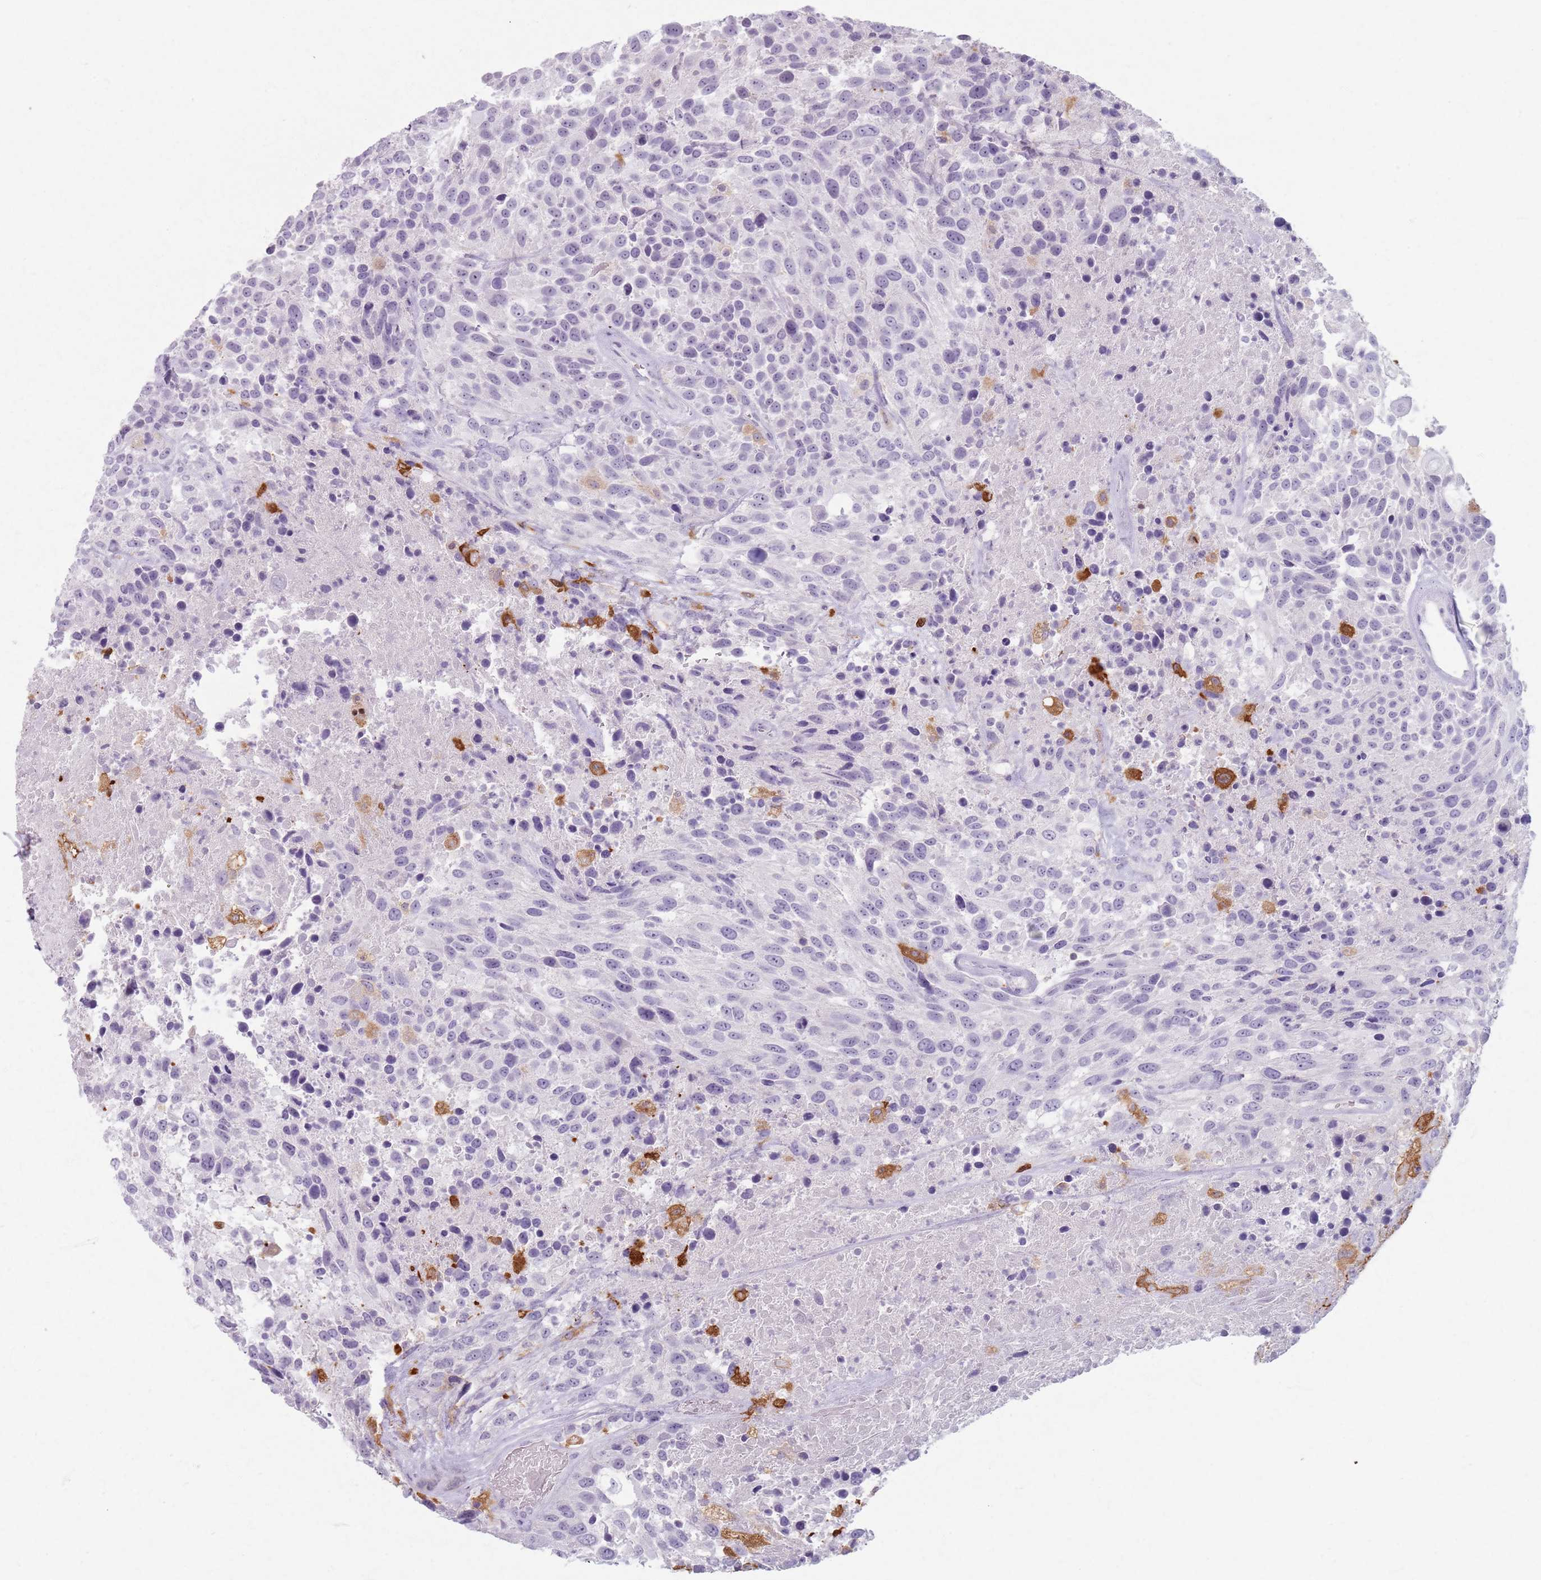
{"staining": {"intensity": "negative", "quantity": "none", "location": "none"}, "tissue": "urothelial cancer", "cell_type": "Tumor cells", "image_type": "cancer", "snomed": [{"axis": "morphology", "description": "Urothelial carcinoma, High grade"}, {"axis": "topography", "description": "Urinary bladder"}], "caption": "Tumor cells show no significant expression in urothelial cancer.", "gene": "GDPGP1", "patient": {"sex": "female", "age": 70}}